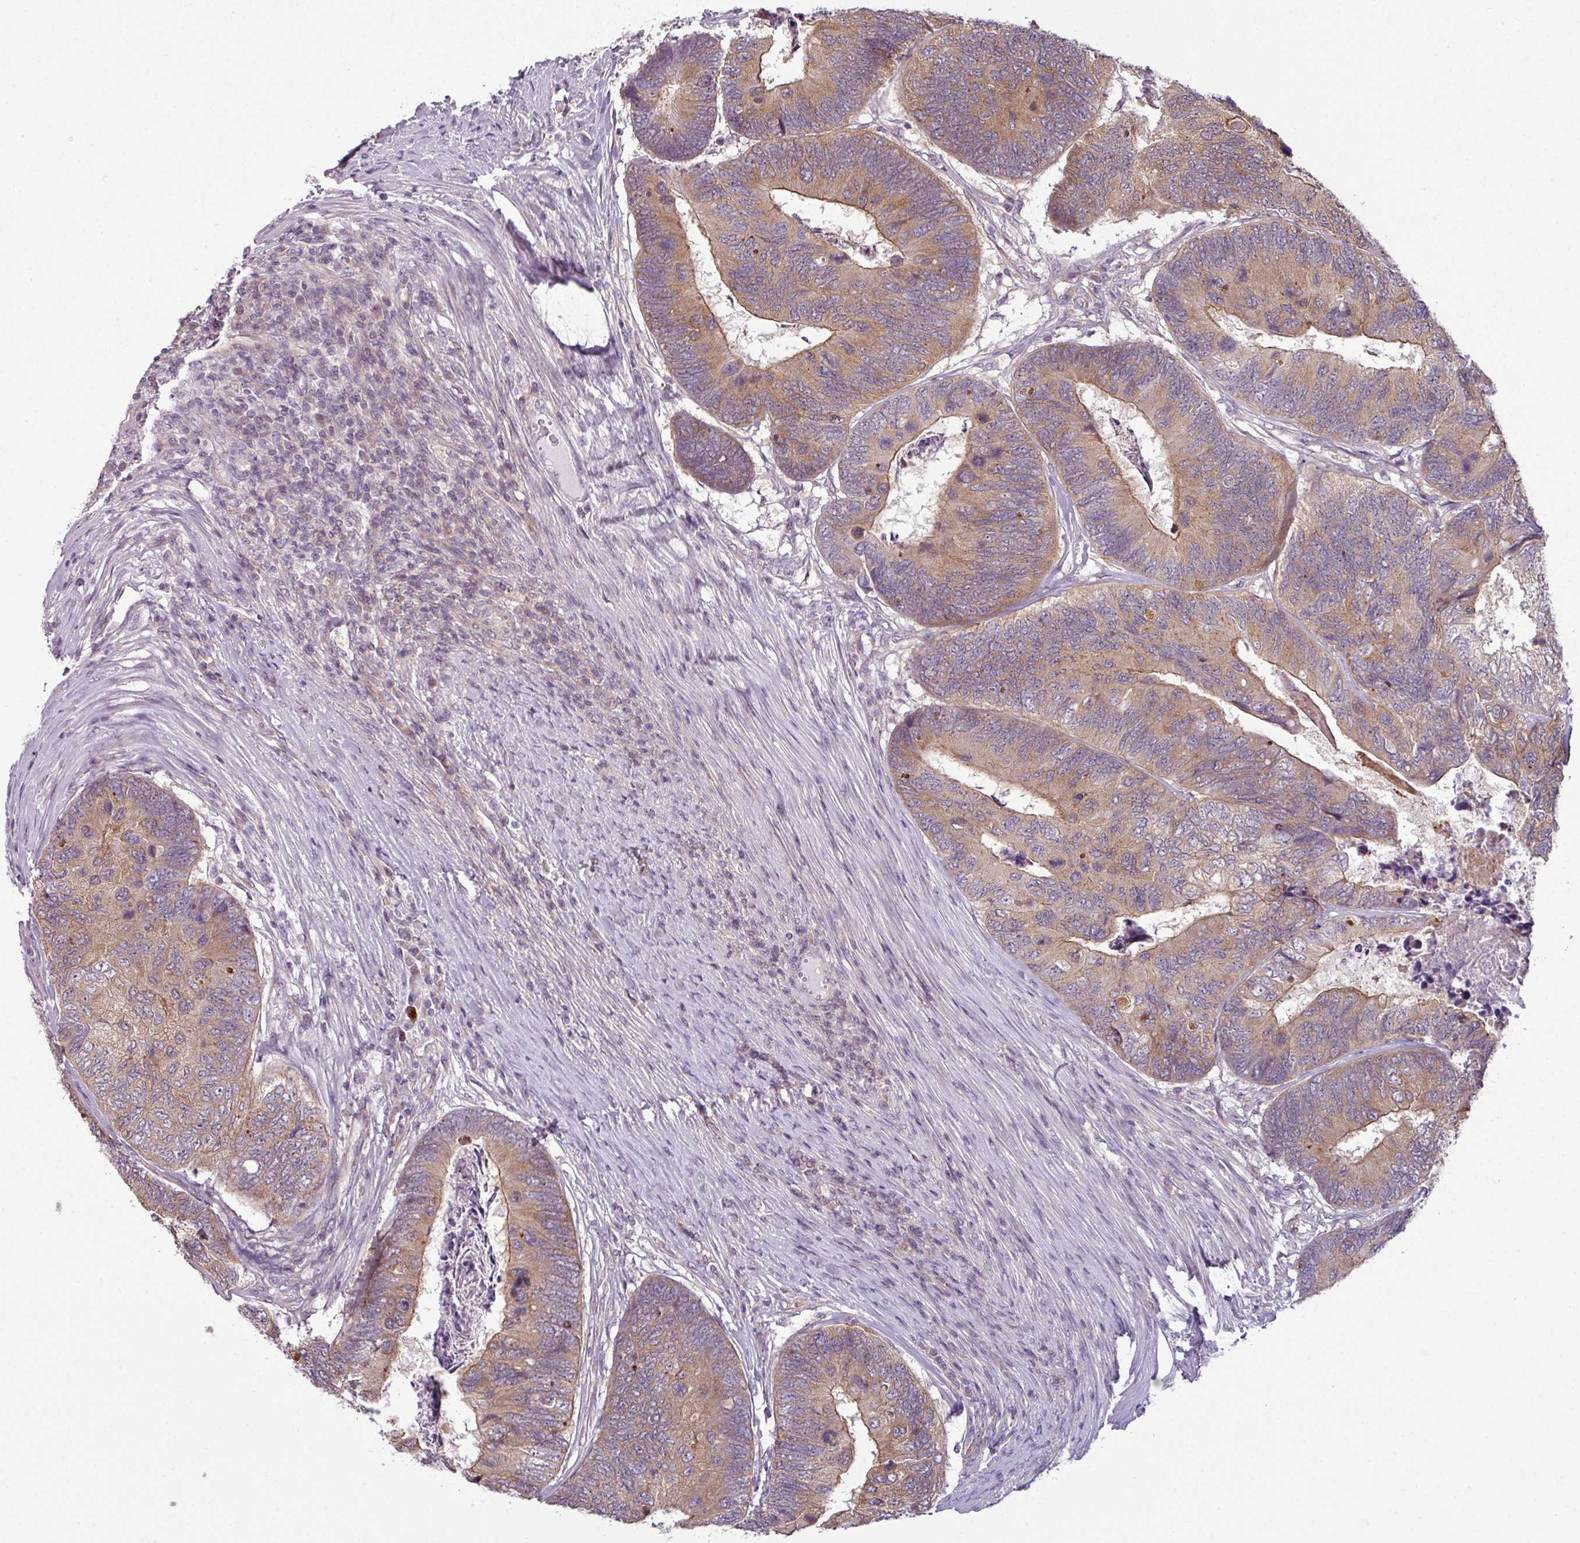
{"staining": {"intensity": "moderate", "quantity": "25%-75%", "location": "cytoplasmic/membranous"}, "tissue": "colorectal cancer", "cell_type": "Tumor cells", "image_type": "cancer", "snomed": [{"axis": "morphology", "description": "Adenocarcinoma, NOS"}, {"axis": "topography", "description": "Colon"}], "caption": "The image shows immunohistochemical staining of colorectal cancer. There is moderate cytoplasmic/membranous staining is seen in about 25%-75% of tumor cells. (DAB (3,3'-diaminobenzidine) = brown stain, brightfield microscopy at high magnification).", "gene": "DERPC", "patient": {"sex": "female", "age": 67}}